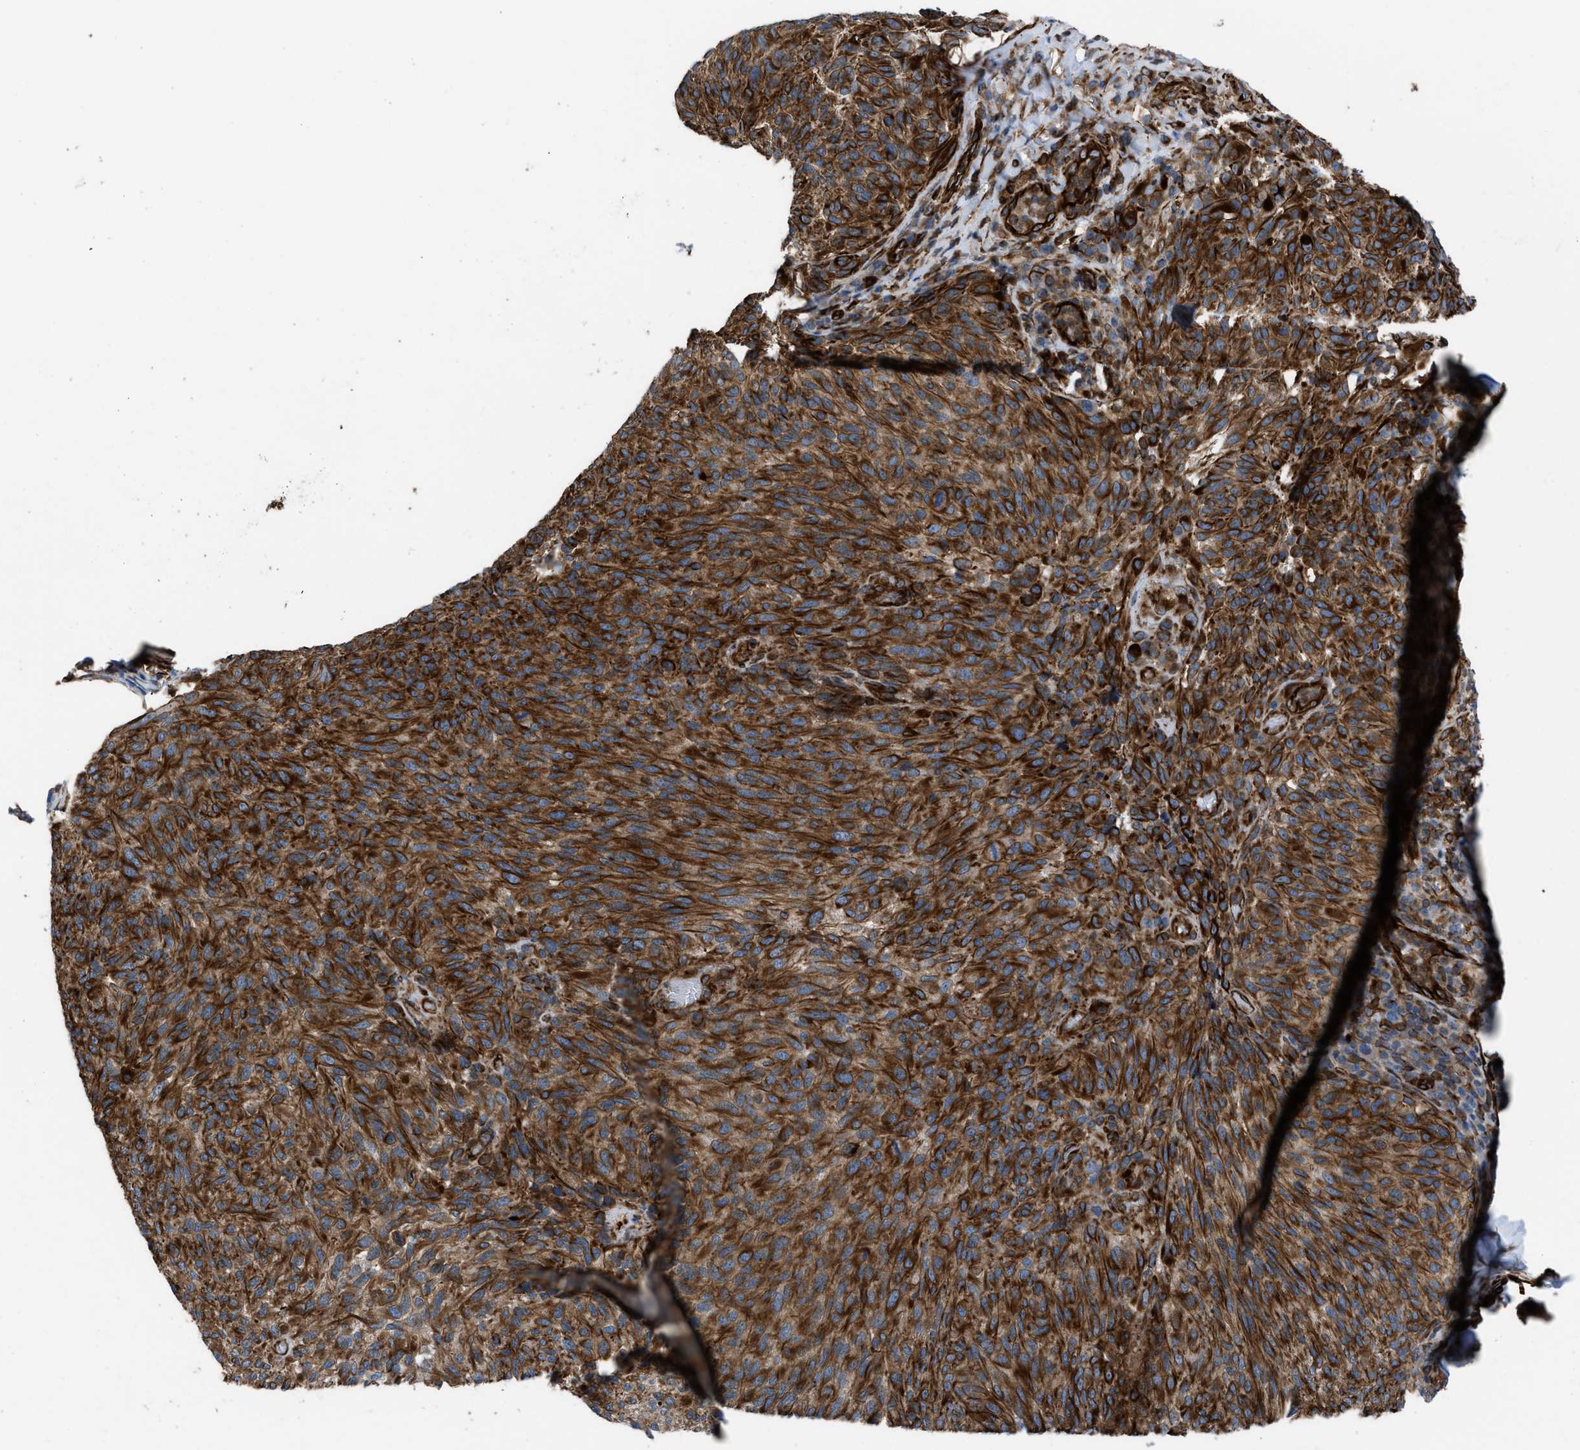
{"staining": {"intensity": "strong", "quantity": ">75%", "location": "cytoplasmic/membranous"}, "tissue": "melanoma", "cell_type": "Tumor cells", "image_type": "cancer", "snomed": [{"axis": "morphology", "description": "Malignant melanoma, NOS"}, {"axis": "topography", "description": "Skin"}], "caption": "There is high levels of strong cytoplasmic/membranous staining in tumor cells of melanoma, as demonstrated by immunohistochemical staining (brown color).", "gene": "PTPRE", "patient": {"sex": "female", "age": 73}}